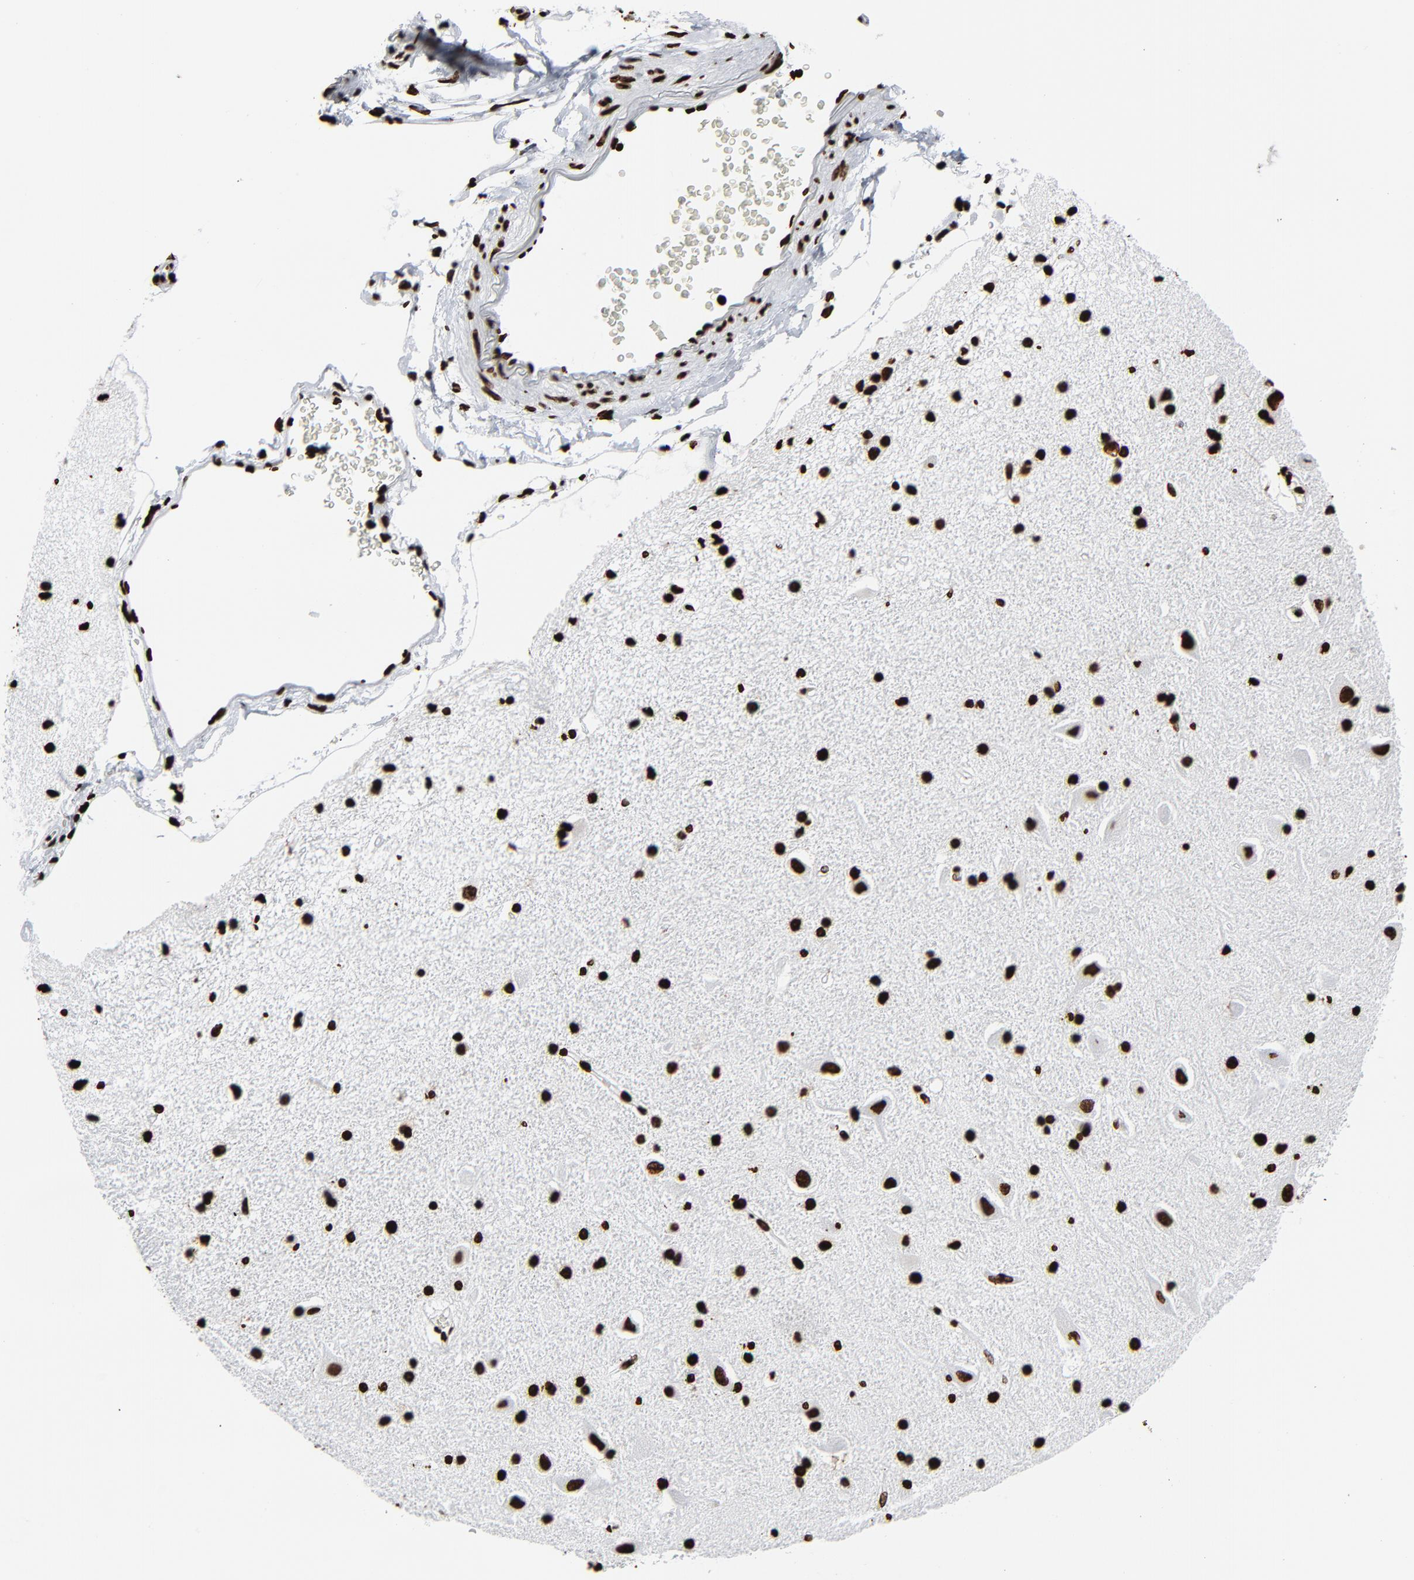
{"staining": {"intensity": "strong", "quantity": ">75%", "location": "nuclear"}, "tissue": "hippocampus", "cell_type": "Glial cells", "image_type": "normal", "snomed": [{"axis": "morphology", "description": "Normal tissue, NOS"}, {"axis": "topography", "description": "Hippocampus"}], "caption": "Immunohistochemistry photomicrograph of benign hippocampus: human hippocampus stained using IHC reveals high levels of strong protein expression localized specifically in the nuclear of glial cells, appearing as a nuclear brown color.", "gene": "H3", "patient": {"sex": "female", "age": 54}}